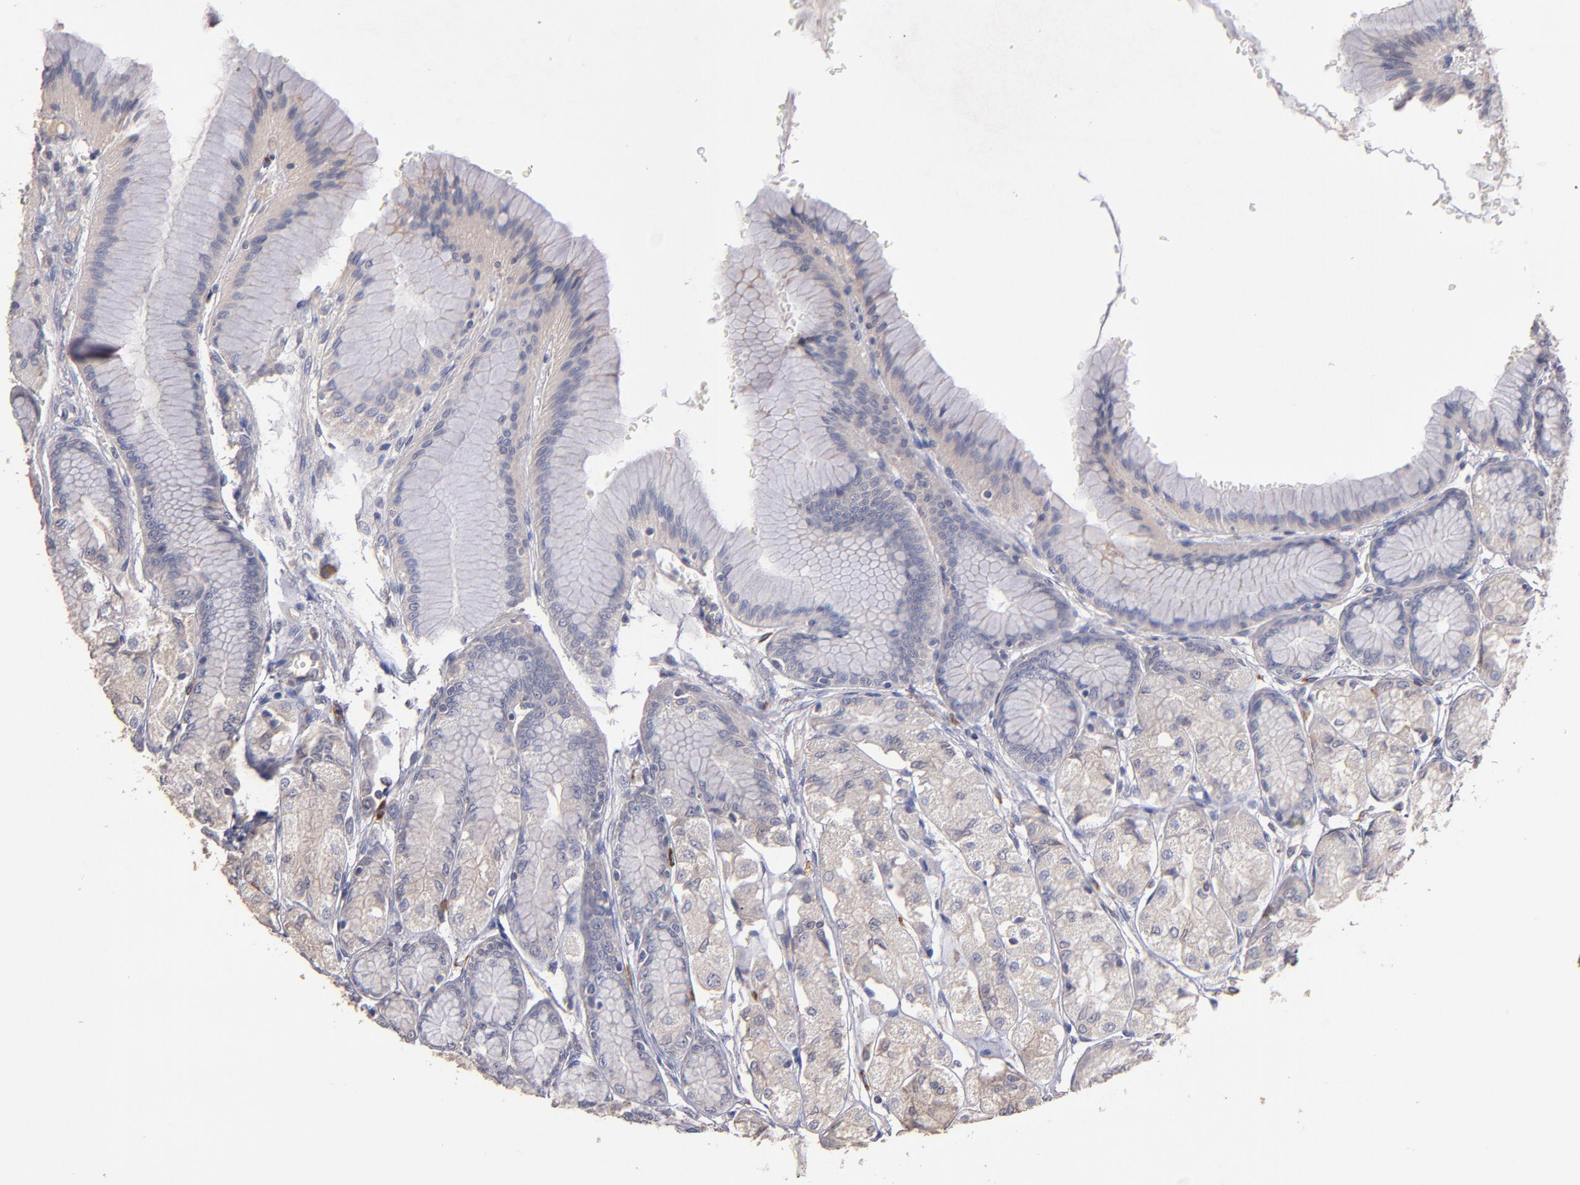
{"staining": {"intensity": "weak", "quantity": "<25%", "location": "cytoplasmic/membranous"}, "tissue": "stomach", "cell_type": "Glandular cells", "image_type": "normal", "snomed": [{"axis": "morphology", "description": "Normal tissue, NOS"}, {"axis": "morphology", "description": "Adenocarcinoma, NOS"}, {"axis": "topography", "description": "Stomach"}, {"axis": "topography", "description": "Stomach, lower"}], "caption": "Histopathology image shows no protein staining in glandular cells of unremarkable stomach. The staining is performed using DAB brown chromogen with nuclei counter-stained in using hematoxylin.", "gene": "MAGEE1", "patient": {"sex": "female", "age": 65}}